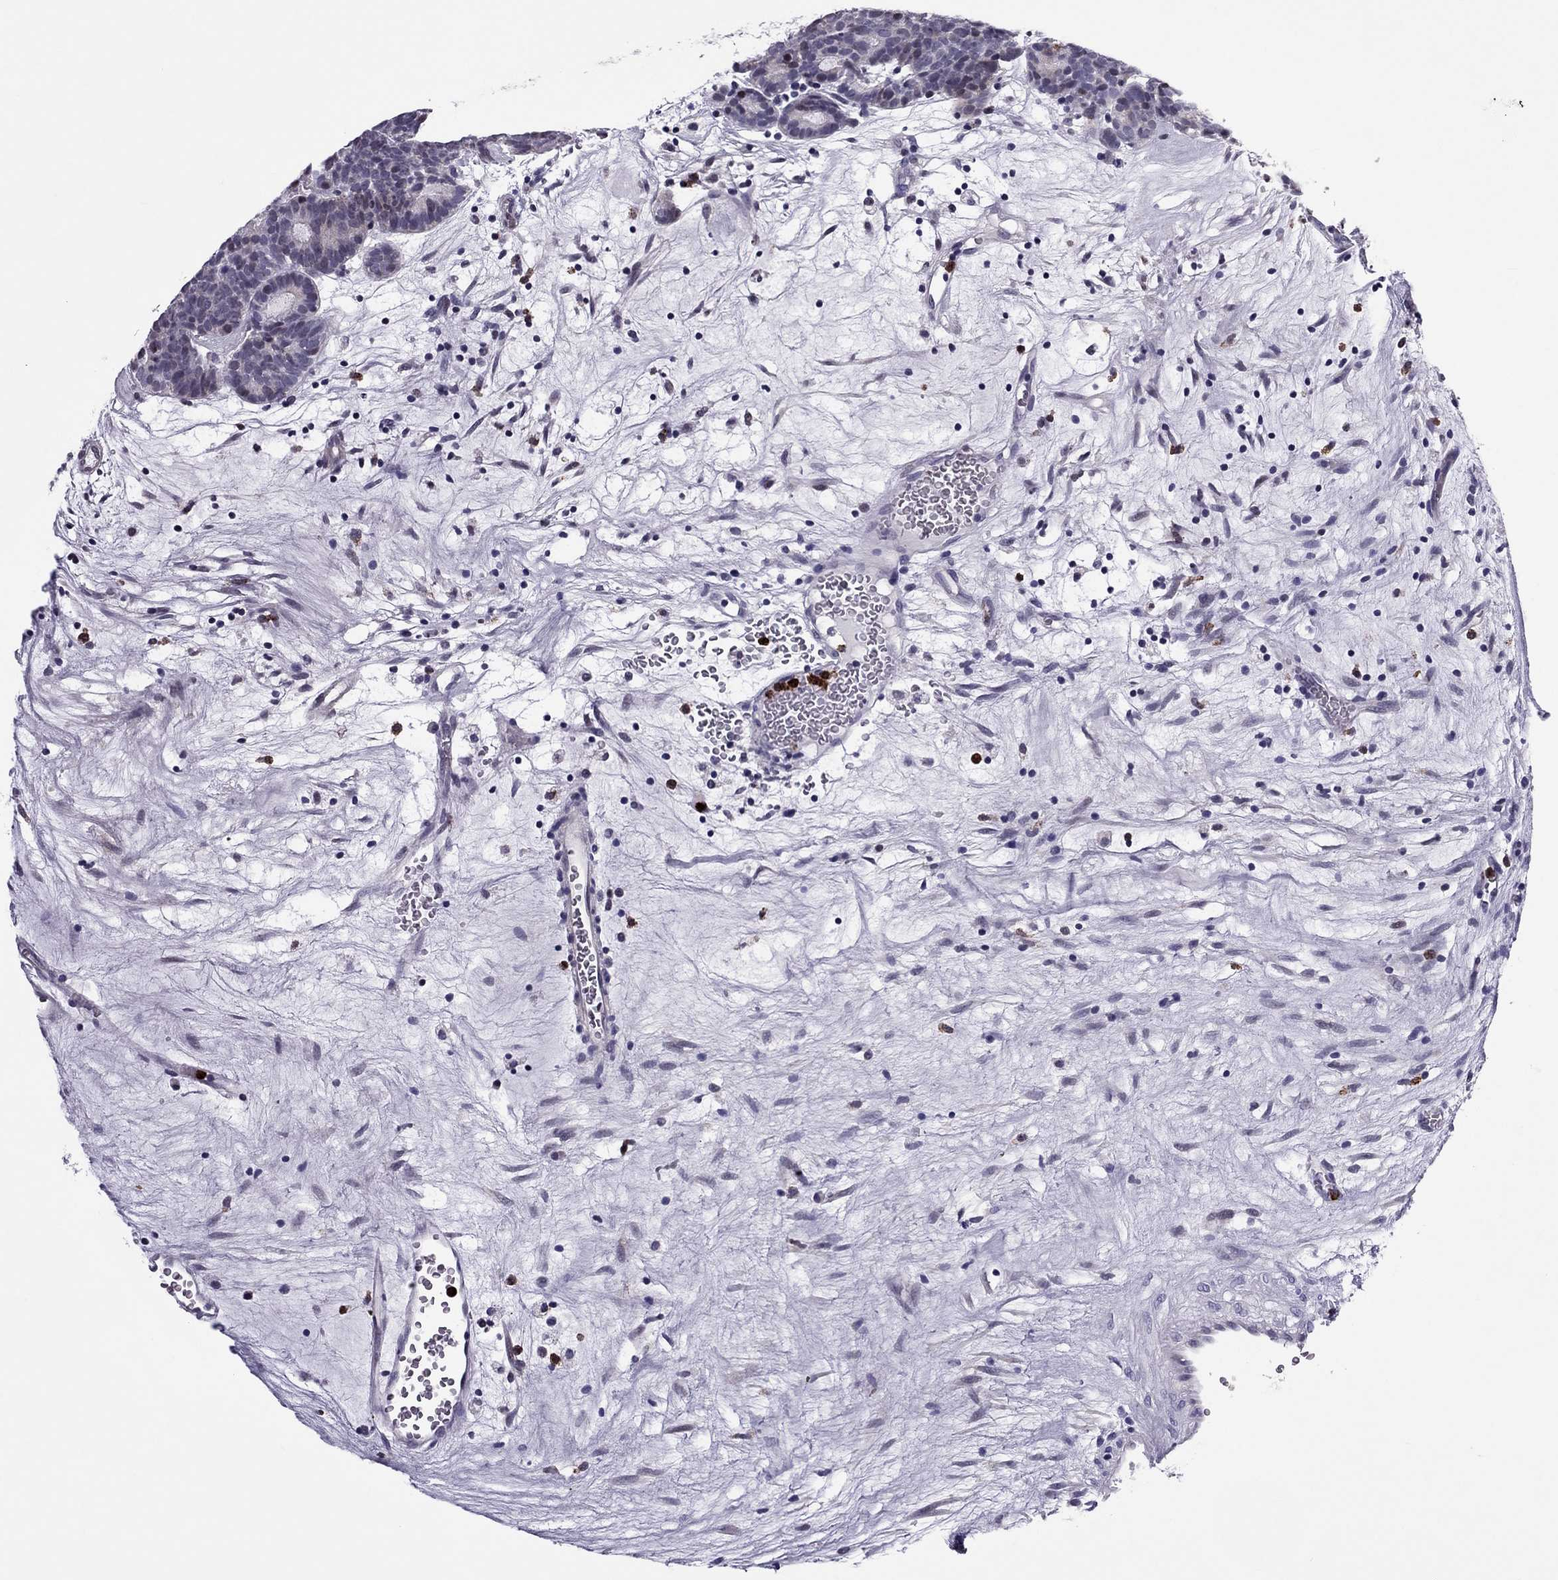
{"staining": {"intensity": "negative", "quantity": "none", "location": "none"}, "tissue": "head and neck cancer", "cell_type": "Tumor cells", "image_type": "cancer", "snomed": [{"axis": "morphology", "description": "Adenocarcinoma, NOS"}, {"axis": "topography", "description": "Head-Neck"}], "caption": "Tumor cells are negative for protein expression in human head and neck cancer (adenocarcinoma). The staining was performed using DAB to visualize the protein expression in brown, while the nuclei were stained in blue with hematoxylin (Magnification: 20x).", "gene": "CCL27", "patient": {"sex": "female", "age": 81}}